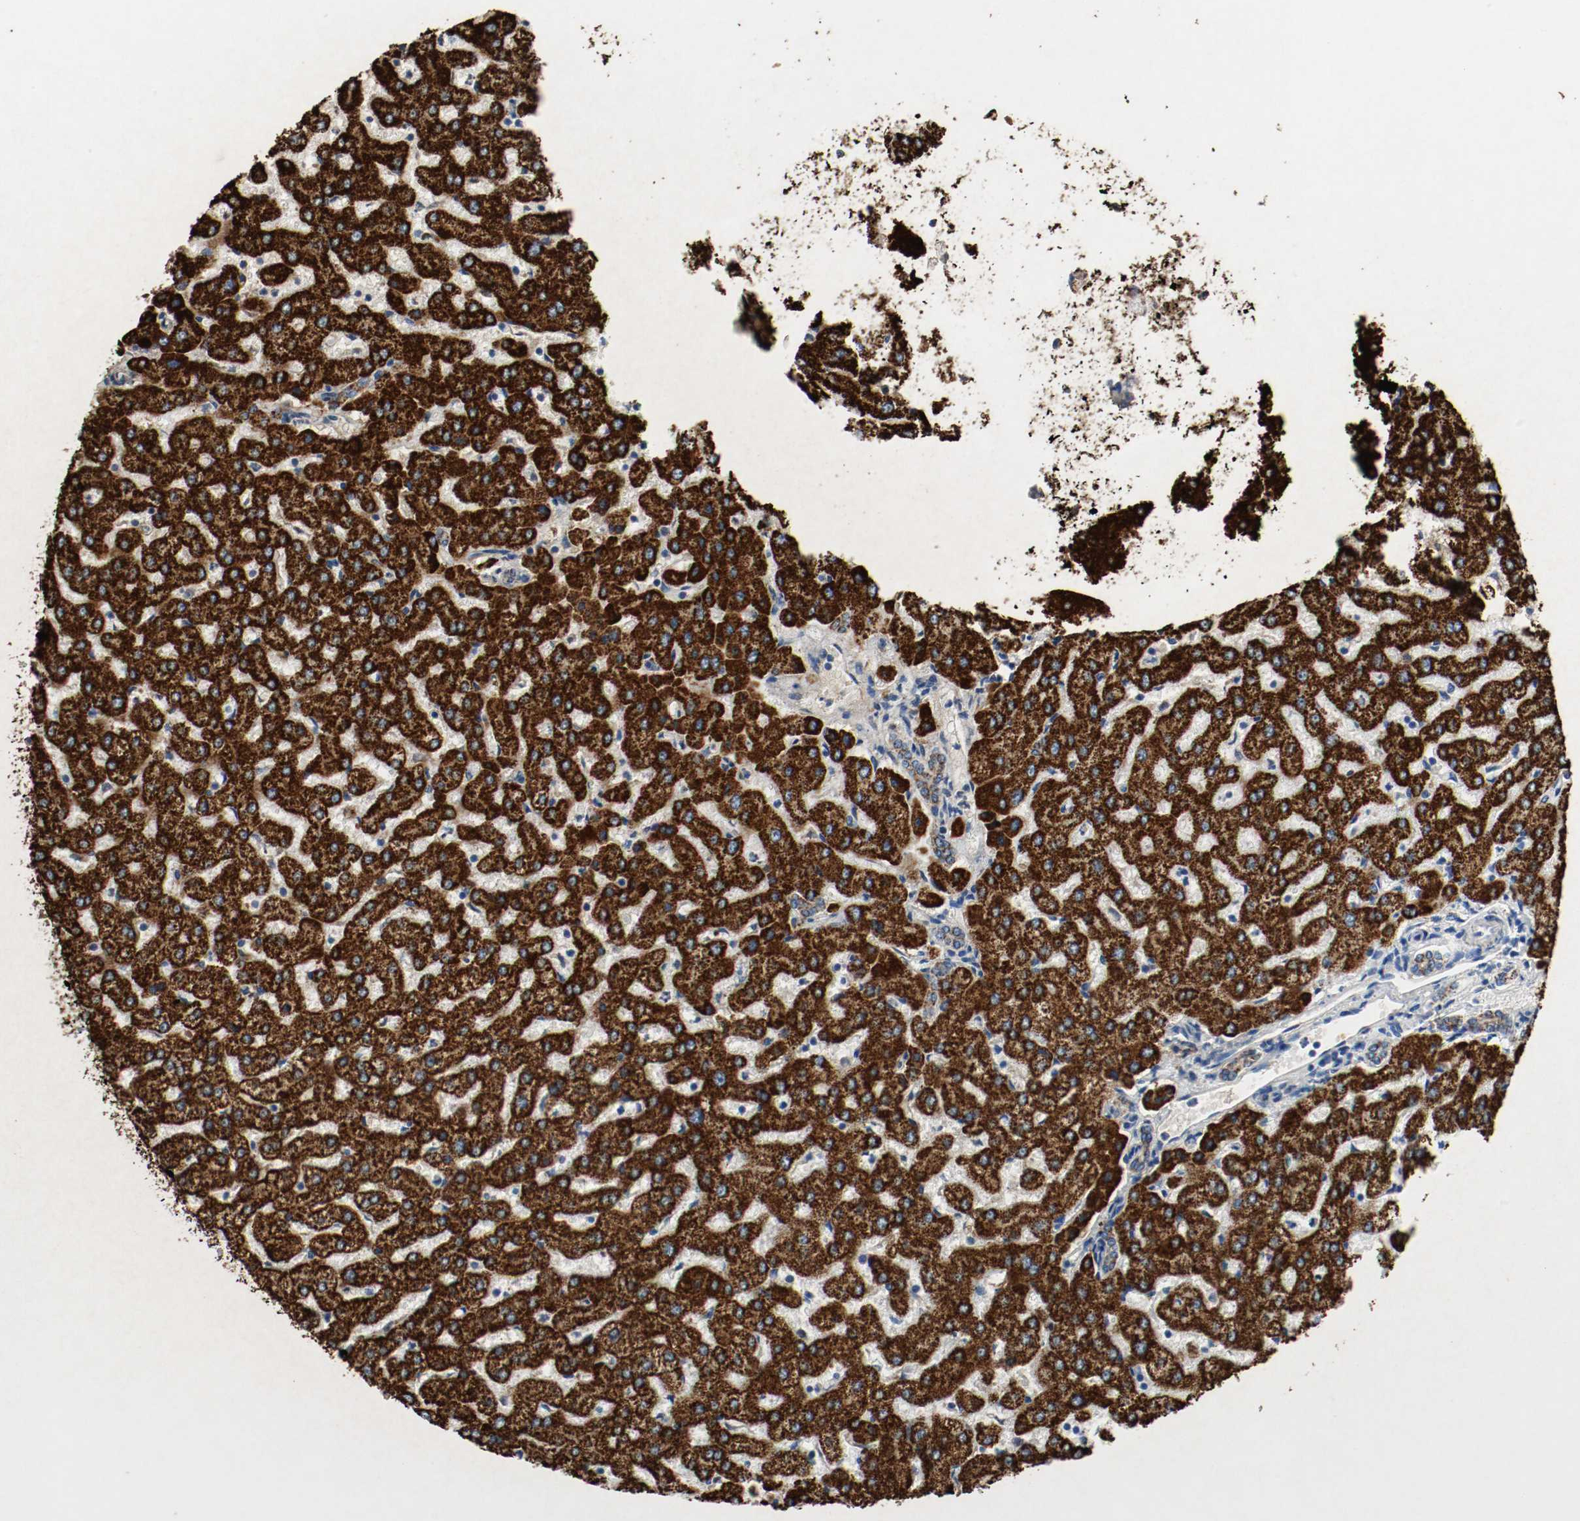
{"staining": {"intensity": "strong", "quantity": ">75%", "location": "cytoplasmic/membranous"}, "tissue": "liver", "cell_type": "Cholangiocytes", "image_type": "normal", "snomed": [{"axis": "morphology", "description": "Normal tissue, NOS"}, {"axis": "morphology", "description": "Fibrosis, NOS"}, {"axis": "topography", "description": "Liver"}], "caption": "Immunohistochemistry (DAB) staining of normal liver reveals strong cytoplasmic/membranous protein positivity in approximately >75% of cholangiocytes. (DAB (3,3'-diaminobenzidine) IHC, brown staining for protein, blue staining for nuclei).", "gene": "ALDH4A1", "patient": {"sex": "female", "age": 29}}